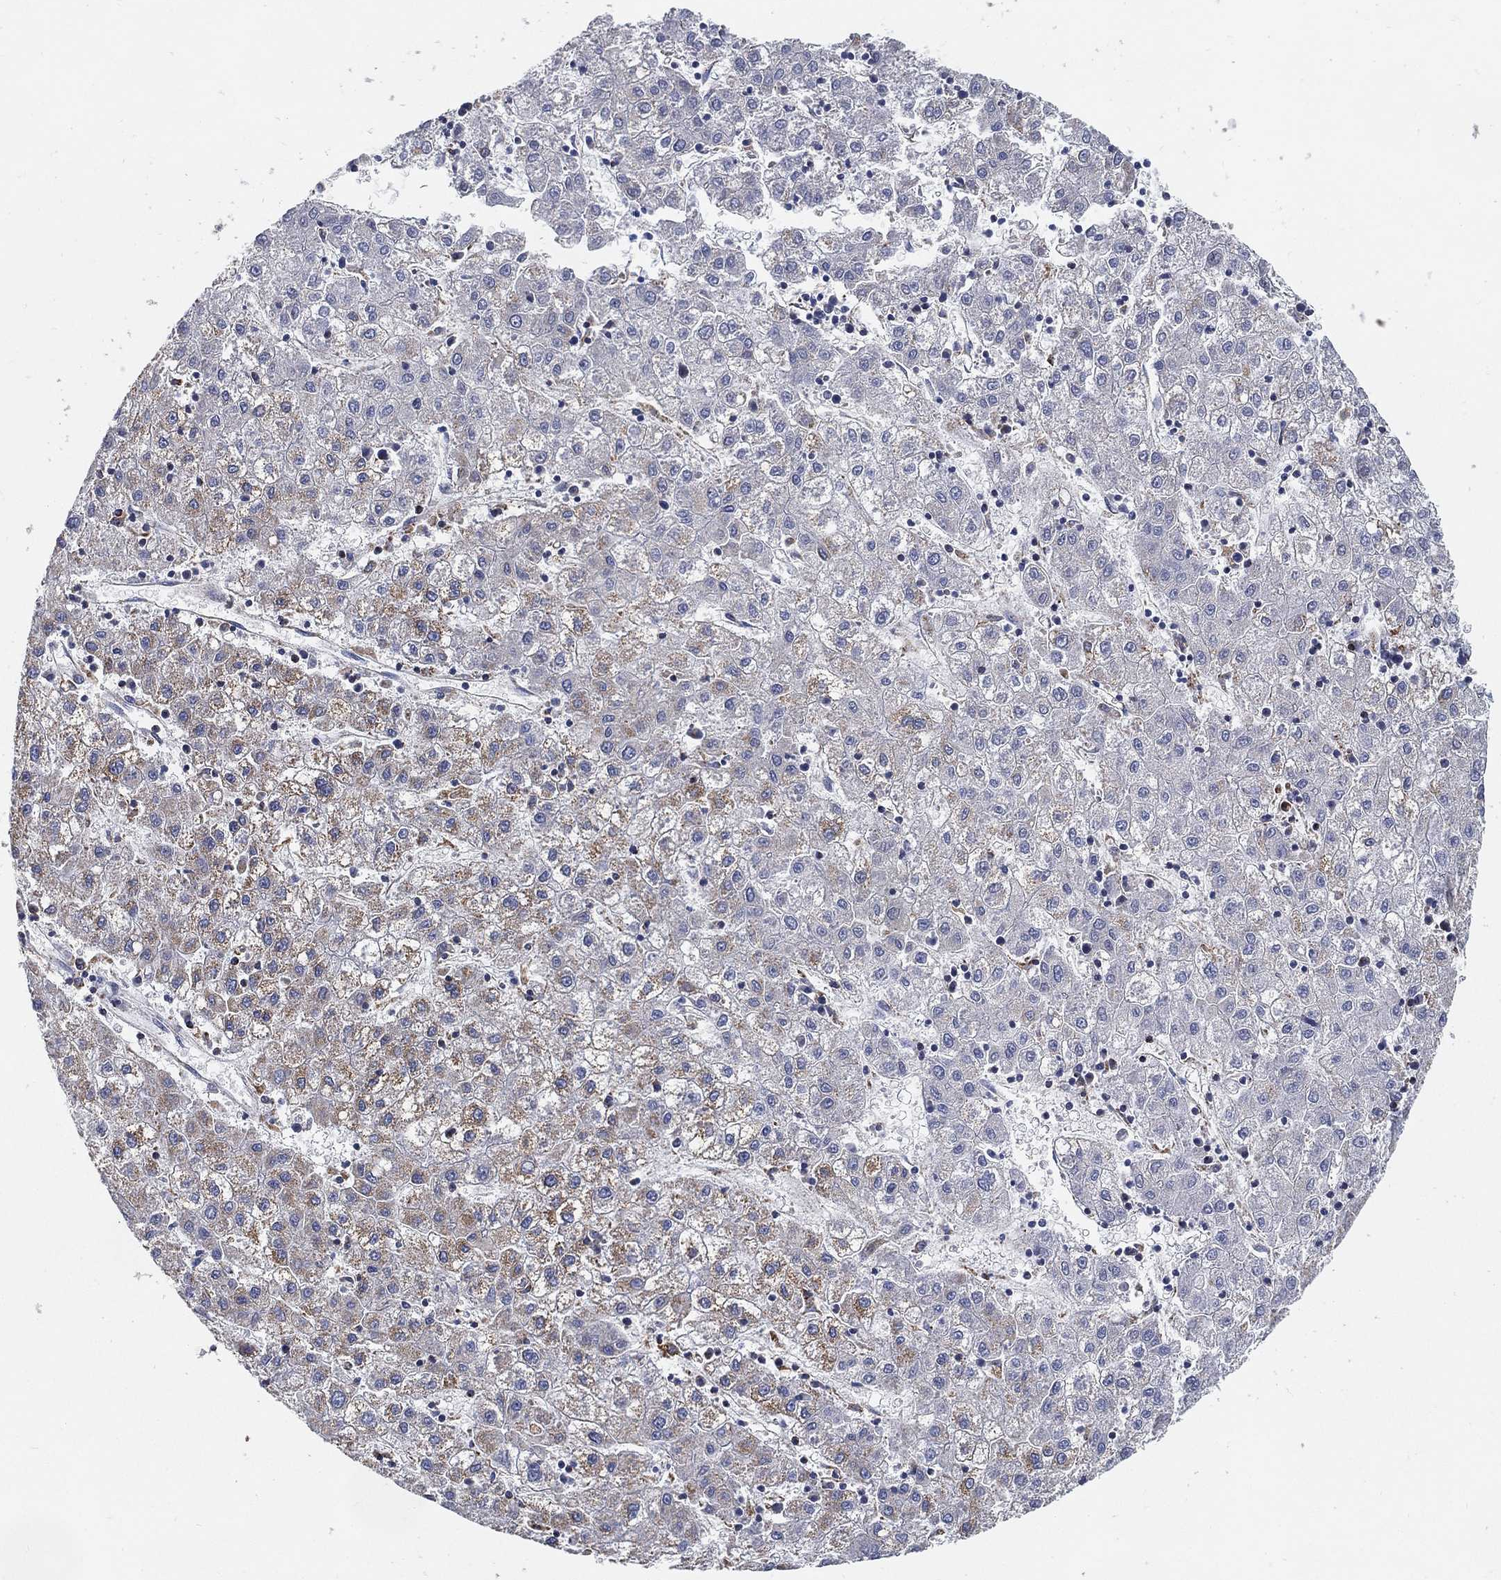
{"staining": {"intensity": "weak", "quantity": "<25%", "location": "cytoplasmic/membranous"}, "tissue": "liver cancer", "cell_type": "Tumor cells", "image_type": "cancer", "snomed": [{"axis": "morphology", "description": "Carcinoma, Hepatocellular, NOS"}, {"axis": "topography", "description": "Liver"}], "caption": "Image shows no protein expression in tumor cells of hepatocellular carcinoma (liver) tissue. The staining is performed using DAB (3,3'-diaminobenzidine) brown chromogen with nuclei counter-stained in using hematoxylin.", "gene": "GCAT", "patient": {"sex": "male", "age": 72}}